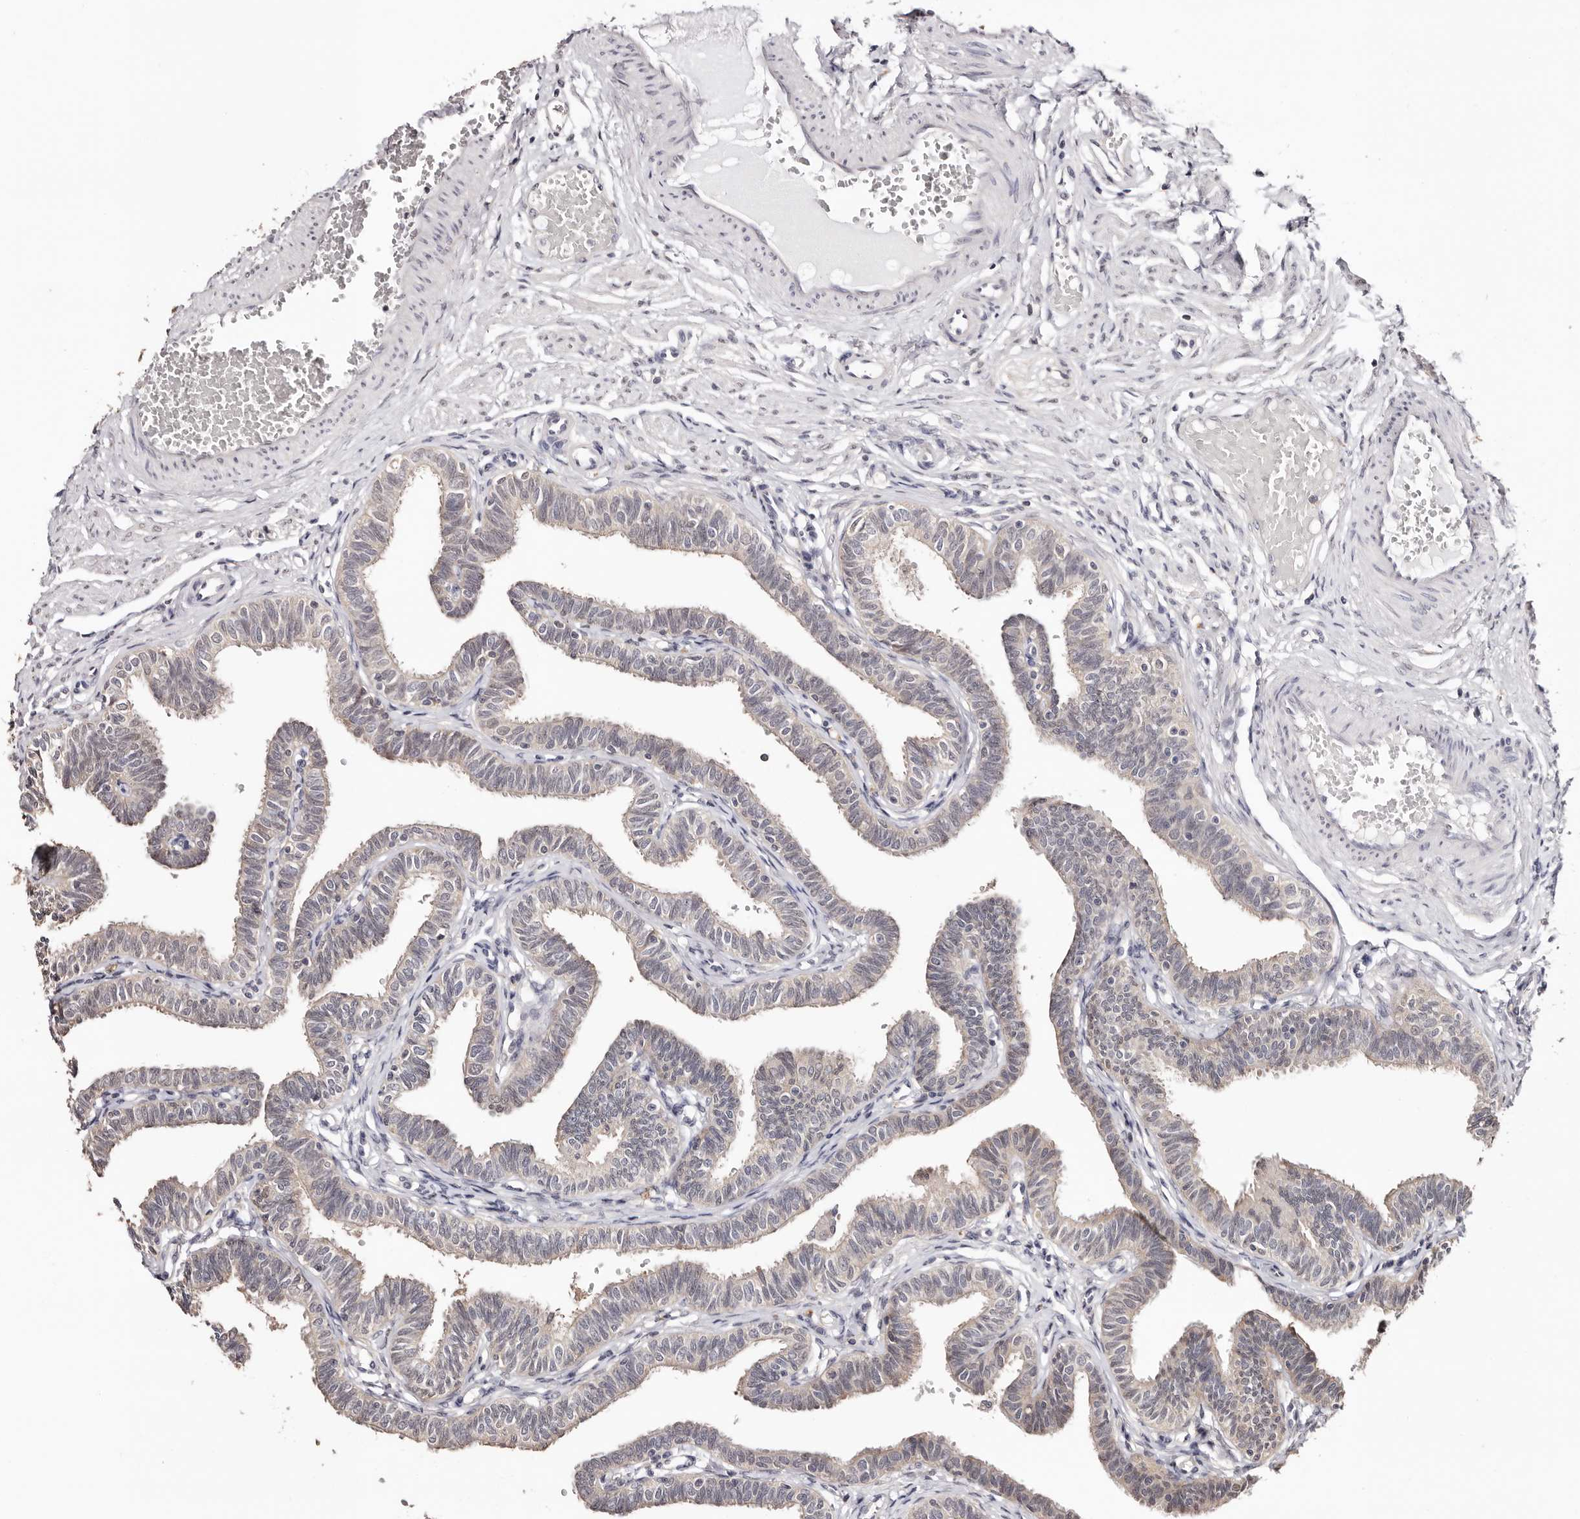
{"staining": {"intensity": "weak", "quantity": "<25%", "location": "cytoplasmic/membranous"}, "tissue": "fallopian tube", "cell_type": "Glandular cells", "image_type": "normal", "snomed": [{"axis": "morphology", "description": "Normal tissue, NOS"}, {"axis": "topography", "description": "Fallopian tube"}, {"axis": "topography", "description": "Ovary"}], "caption": "Immunohistochemistry photomicrograph of unremarkable fallopian tube stained for a protein (brown), which exhibits no staining in glandular cells.", "gene": "TYW3", "patient": {"sex": "female", "age": 23}}